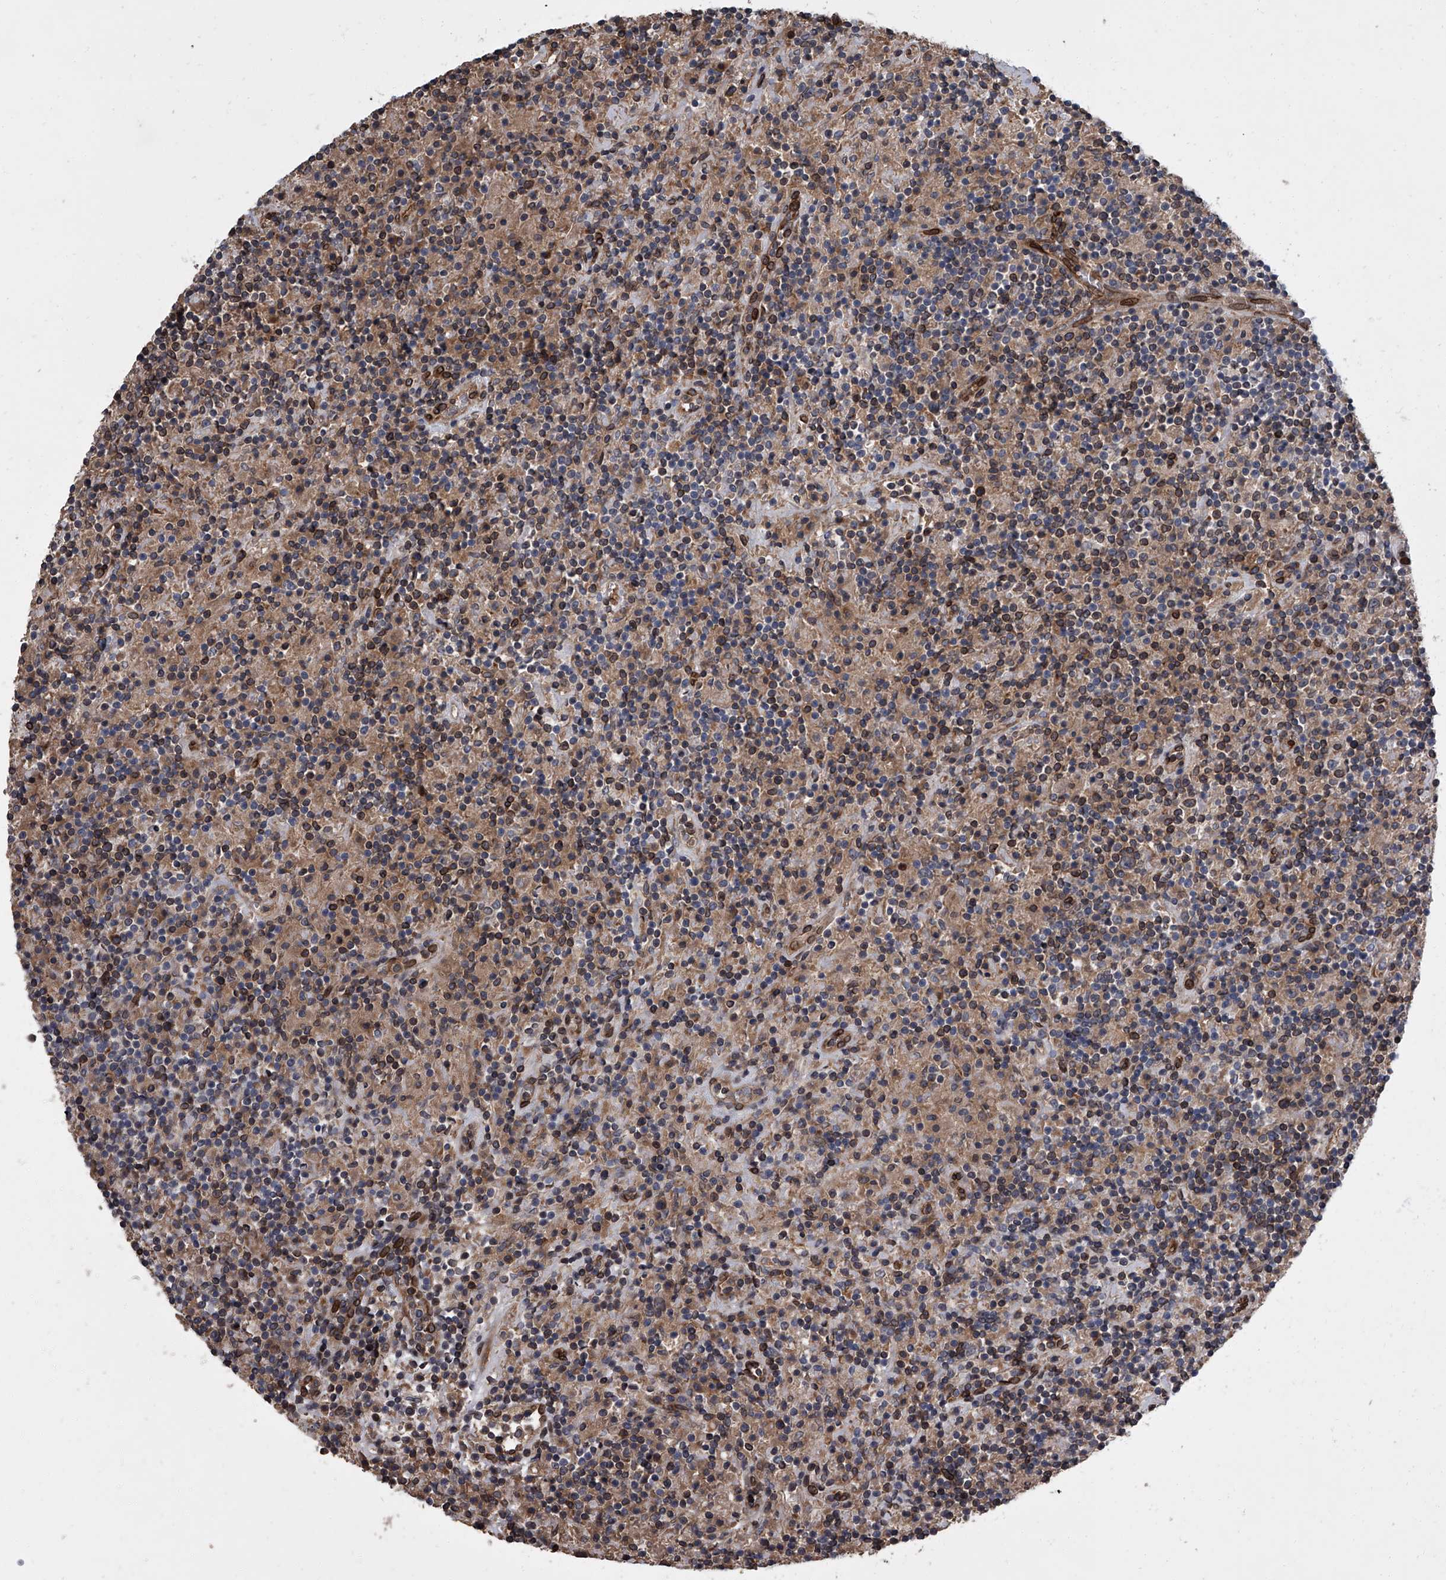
{"staining": {"intensity": "negative", "quantity": "none", "location": "none"}, "tissue": "lymphoma", "cell_type": "Tumor cells", "image_type": "cancer", "snomed": [{"axis": "morphology", "description": "Hodgkin's disease, NOS"}, {"axis": "topography", "description": "Lymph node"}], "caption": "DAB (3,3'-diaminobenzidine) immunohistochemical staining of human lymphoma displays no significant expression in tumor cells.", "gene": "LRRC8C", "patient": {"sex": "male", "age": 70}}